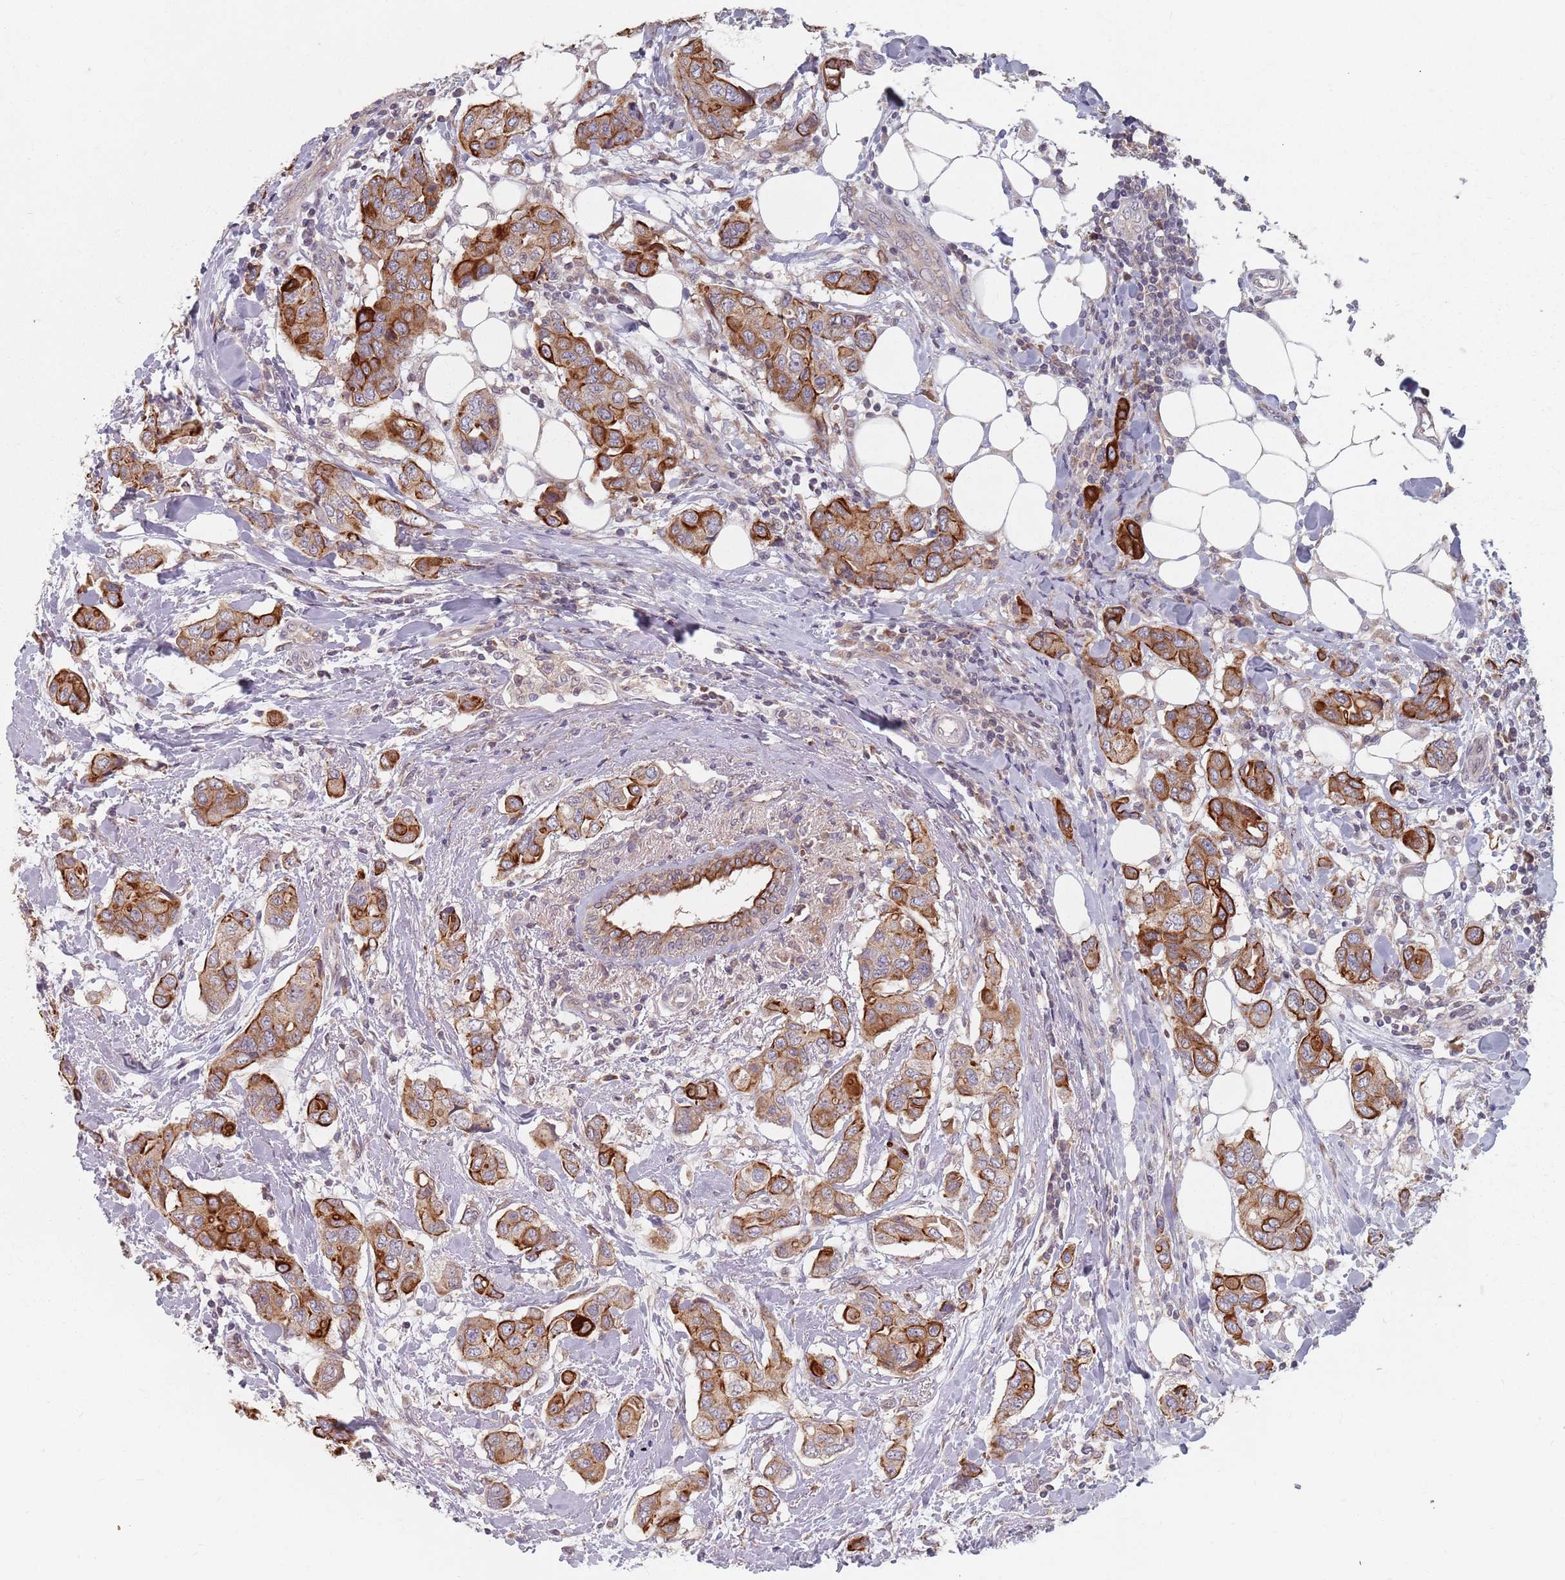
{"staining": {"intensity": "strong", "quantity": "25%-75%", "location": "cytoplasmic/membranous"}, "tissue": "breast cancer", "cell_type": "Tumor cells", "image_type": "cancer", "snomed": [{"axis": "morphology", "description": "Lobular carcinoma"}, {"axis": "topography", "description": "Breast"}], "caption": "High-magnification brightfield microscopy of breast cancer (lobular carcinoma) stained with DAB (3,3'-diaminobenzidine) (brown) and counterstained with hematoxylin (blue). tumor cells exhibit strong cytoplasmic/membranous expression is identified in approximately25%-75% of cells. The staining is performed using DAB brown chromogen to label protein expression. The nuclei are counter-stained blue using hematoxylin.", "gene": "ADAL", "patient": {"sex": "female", "age": 51}}